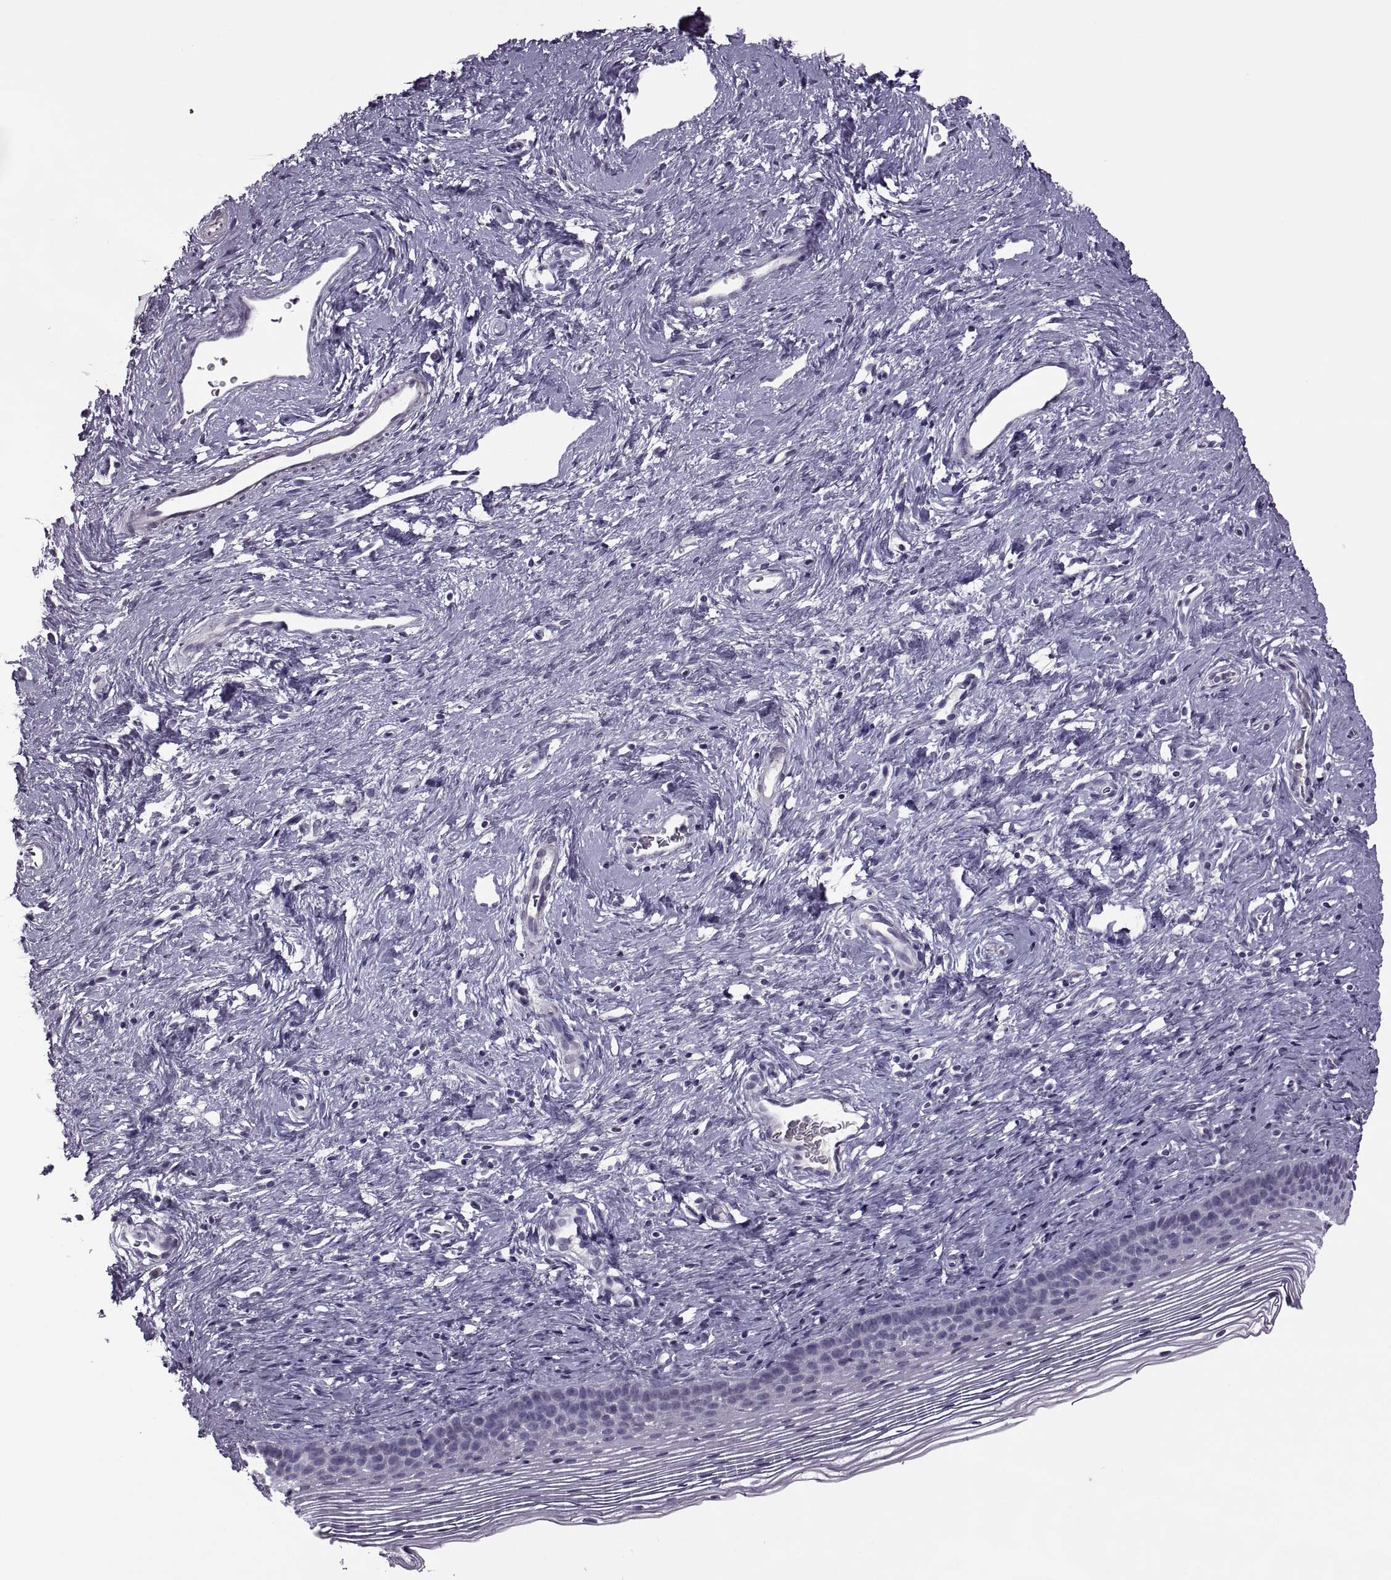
{"staining": {"intensity": "negative", "quantity": "none", "location": "none"}, "tissue": "cervix", "cell_type": "Glandular cells", "image_type": "normal", "snomed": [{"axis": "morphology", "description": "Normal tissue, NOS"}, {"axis": "topography", "description": "Cervix"}], "caption": "There is no significant positivity in glandular cells of cervix. Brightfield microscopy of immunohistochemistry (IHC) stained with DAB (3,3'-diaminobenzidine) (brown) and hematoxylin (blue), captured at high magnification.", "gene": "RSPH6A", "patient": {"sex": "female", "age": 39}}